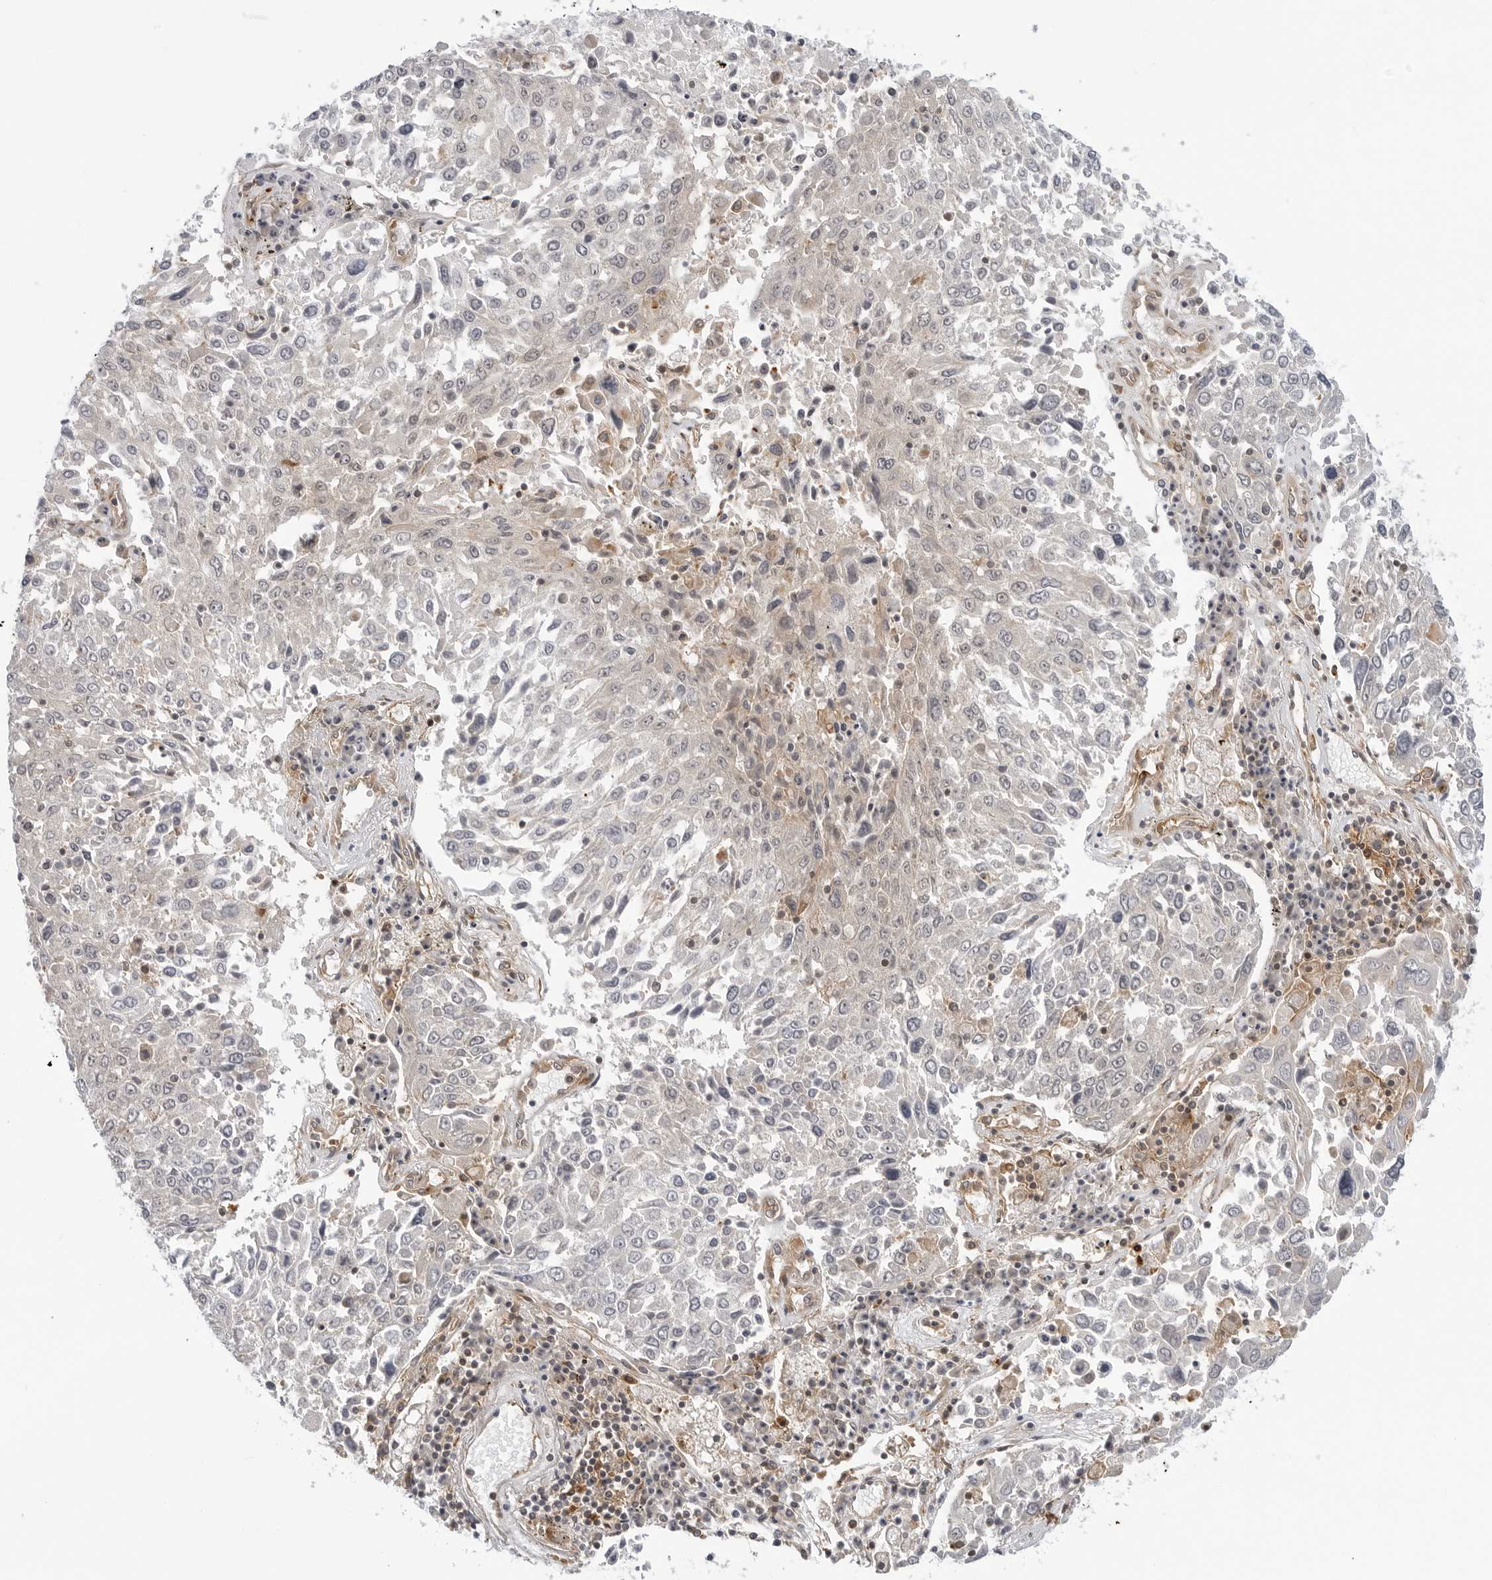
{"staining": {"intensity": "negative", "quantity": "none", "location": "none"}, "tissue": "lung cancer", "cell_type": "Tumor cells", "image_type": "cancer", "snomed": [{"axis": "morphology", "description": "Squamous cell carcinoma, NOS"}, {"axis": "topography", "description": "Lung"}], "caption": "DAB (3,3'-diaminobenzidine) immunohistochemical staining of squamous cell carcinoma (lung) exhibits no significant staining in tumor cells.", "gene": "STXBP3", "patient": {"sex": "male", "age": 65}}